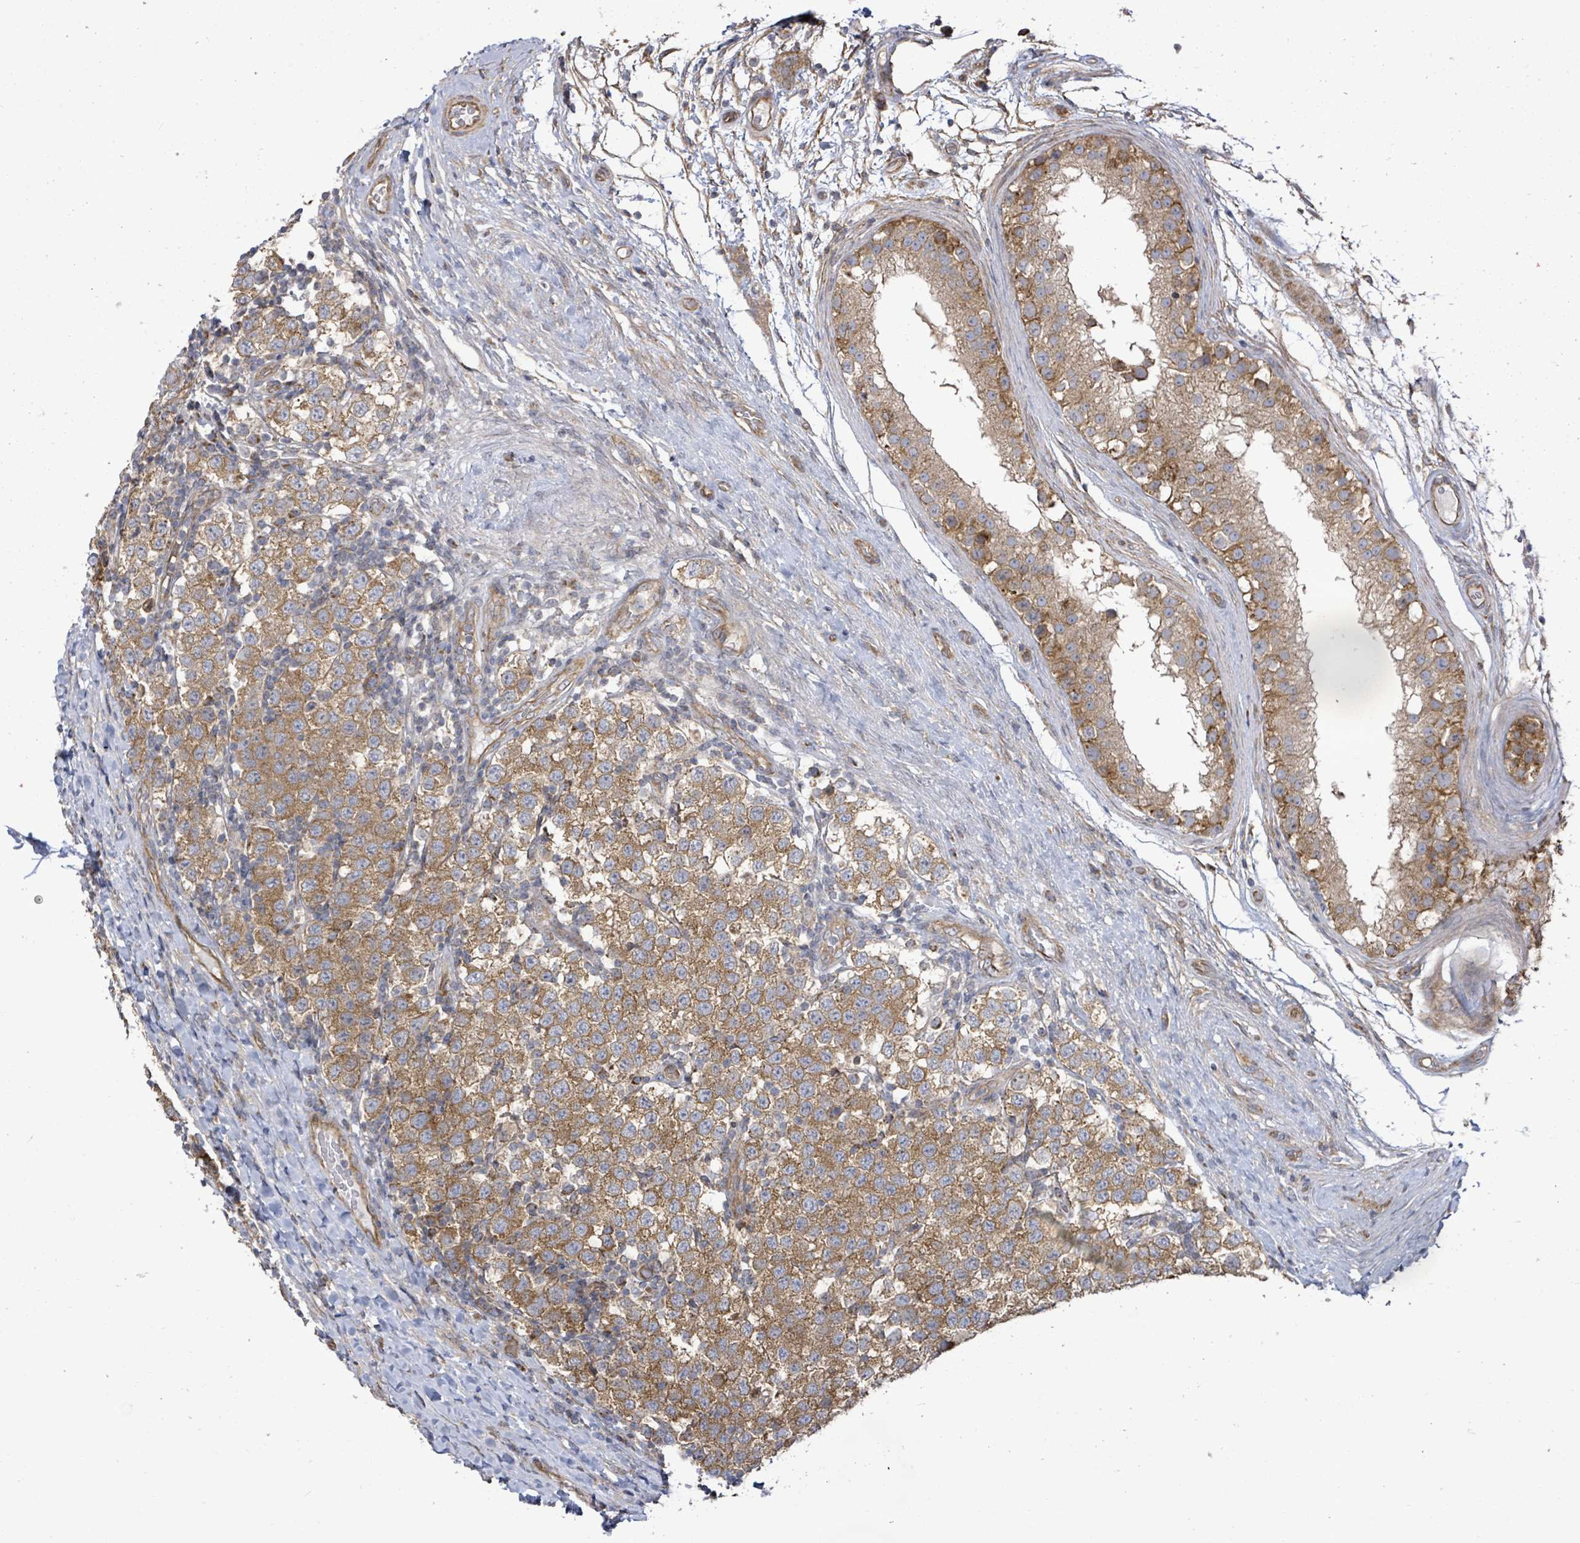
{"staining": {"intensity": "moderate", "quantity": ">75%", "location": "cytoplasmic/membranous"}, "tissue": "testis cancer", "cell_type": "Tumor cells", "image_type": "cancer", "snomed": [{"axis": "morphology", "description": "Seminoma, NOS"}, {"axis": "topography", "description": "Testis"}], "caption": "A brown stain shows moderate cytoplasmic/membranous positivity of a protein in testis cancer (seminoma) tumor cells. (IHC, brightfield microscopy, high magnification).", "gene": "KBTBD11", "patient": {"sex": "male", "age": 34}}